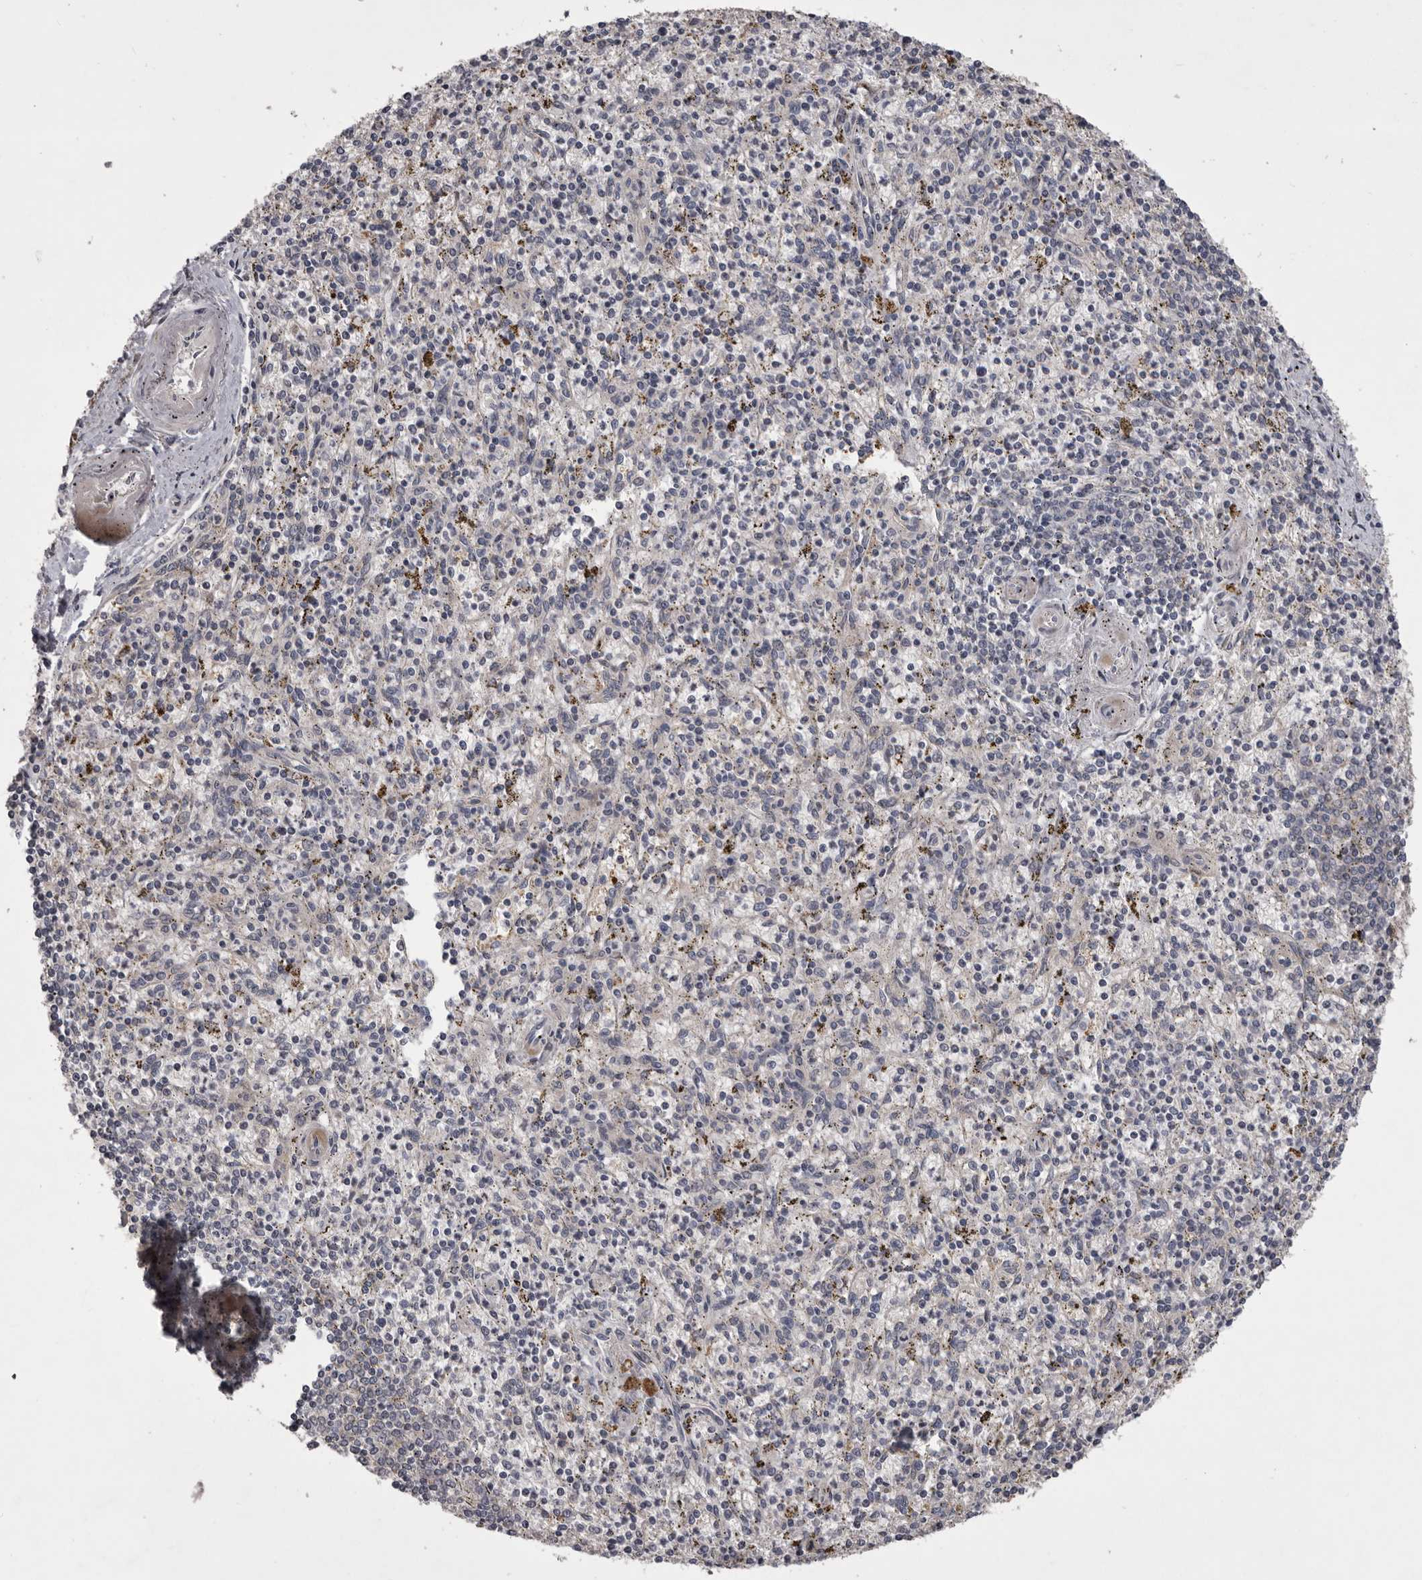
{"staining": {"intensity": "negative", "quantity": "none", "location": "none"}, "tissue": "spleen", "cell_type": "Cells in red pulp", "image_type": "normal", "snomed": [{"axis": "morphology", "description": "Normal tissue, NOS"}, {"axis": "topography", "description": "Spleen"}], "caption": "Micrograph shows no protein positivity in cells in red pulp of benign spleen.", "gene": "WDR47", "patient": {"sex": "male", "age": 72}}